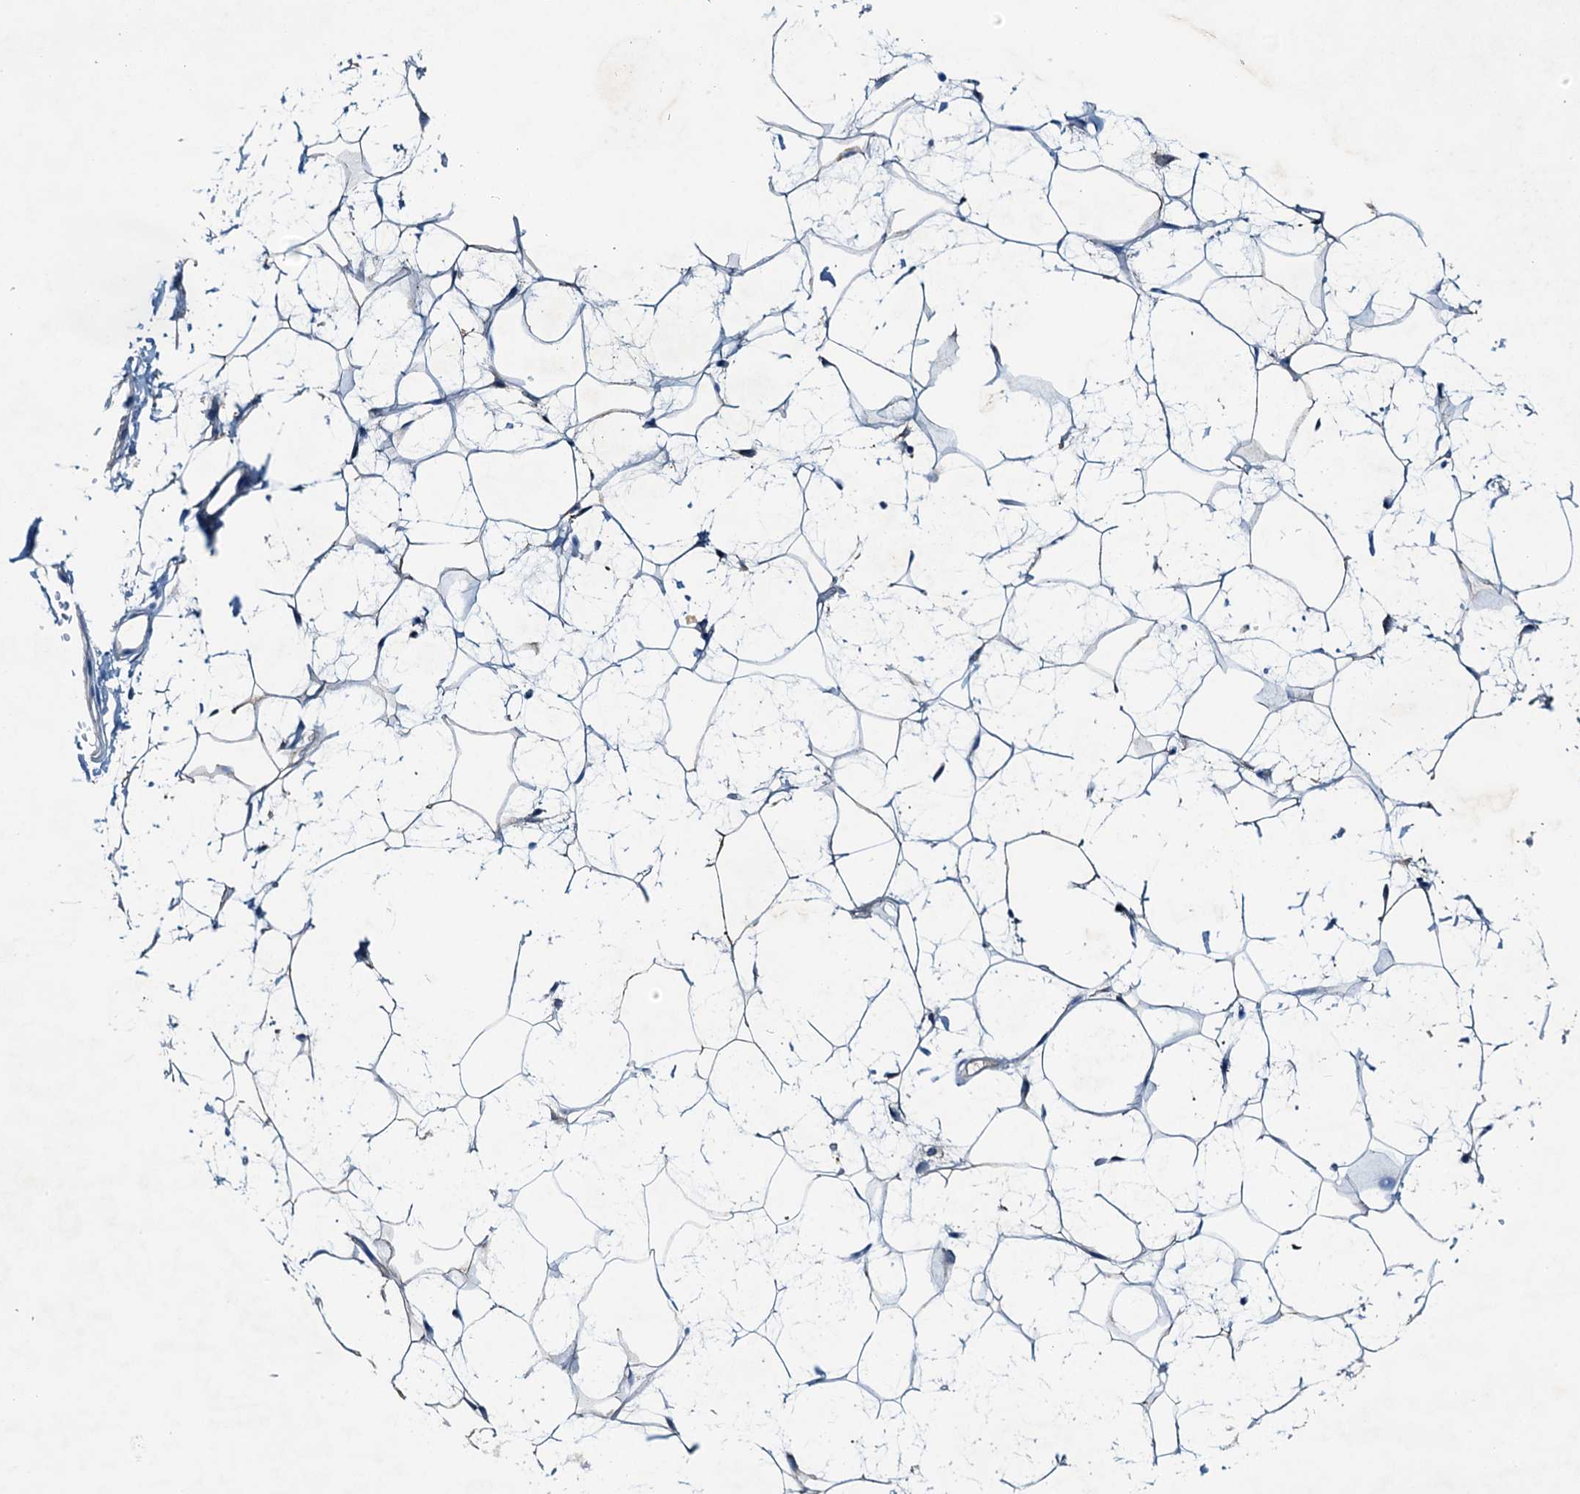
{"staining": {"intensity": "negative", "quantity": "none", "location": "none"}, "tissue": "adipose tissue", "cell_type": "Adipocytes", "image_type": "normal", "snomed": [{"axis": "morphology", "description": "Normal tissue, NOS"}, {"axis": "topography", "description": "Breast"}], "caption": "Normal adipose tissue was stained to show a protein in brown. There is no significant expression in adipocytes. The staining is performed using DAB (3,3'-diaminobenzidine) brown chromogen with nuclei counter-stained in using hematoxylin.", "gene": "RAB3IL1", "patient": {"sex": "female", "age": 26}}